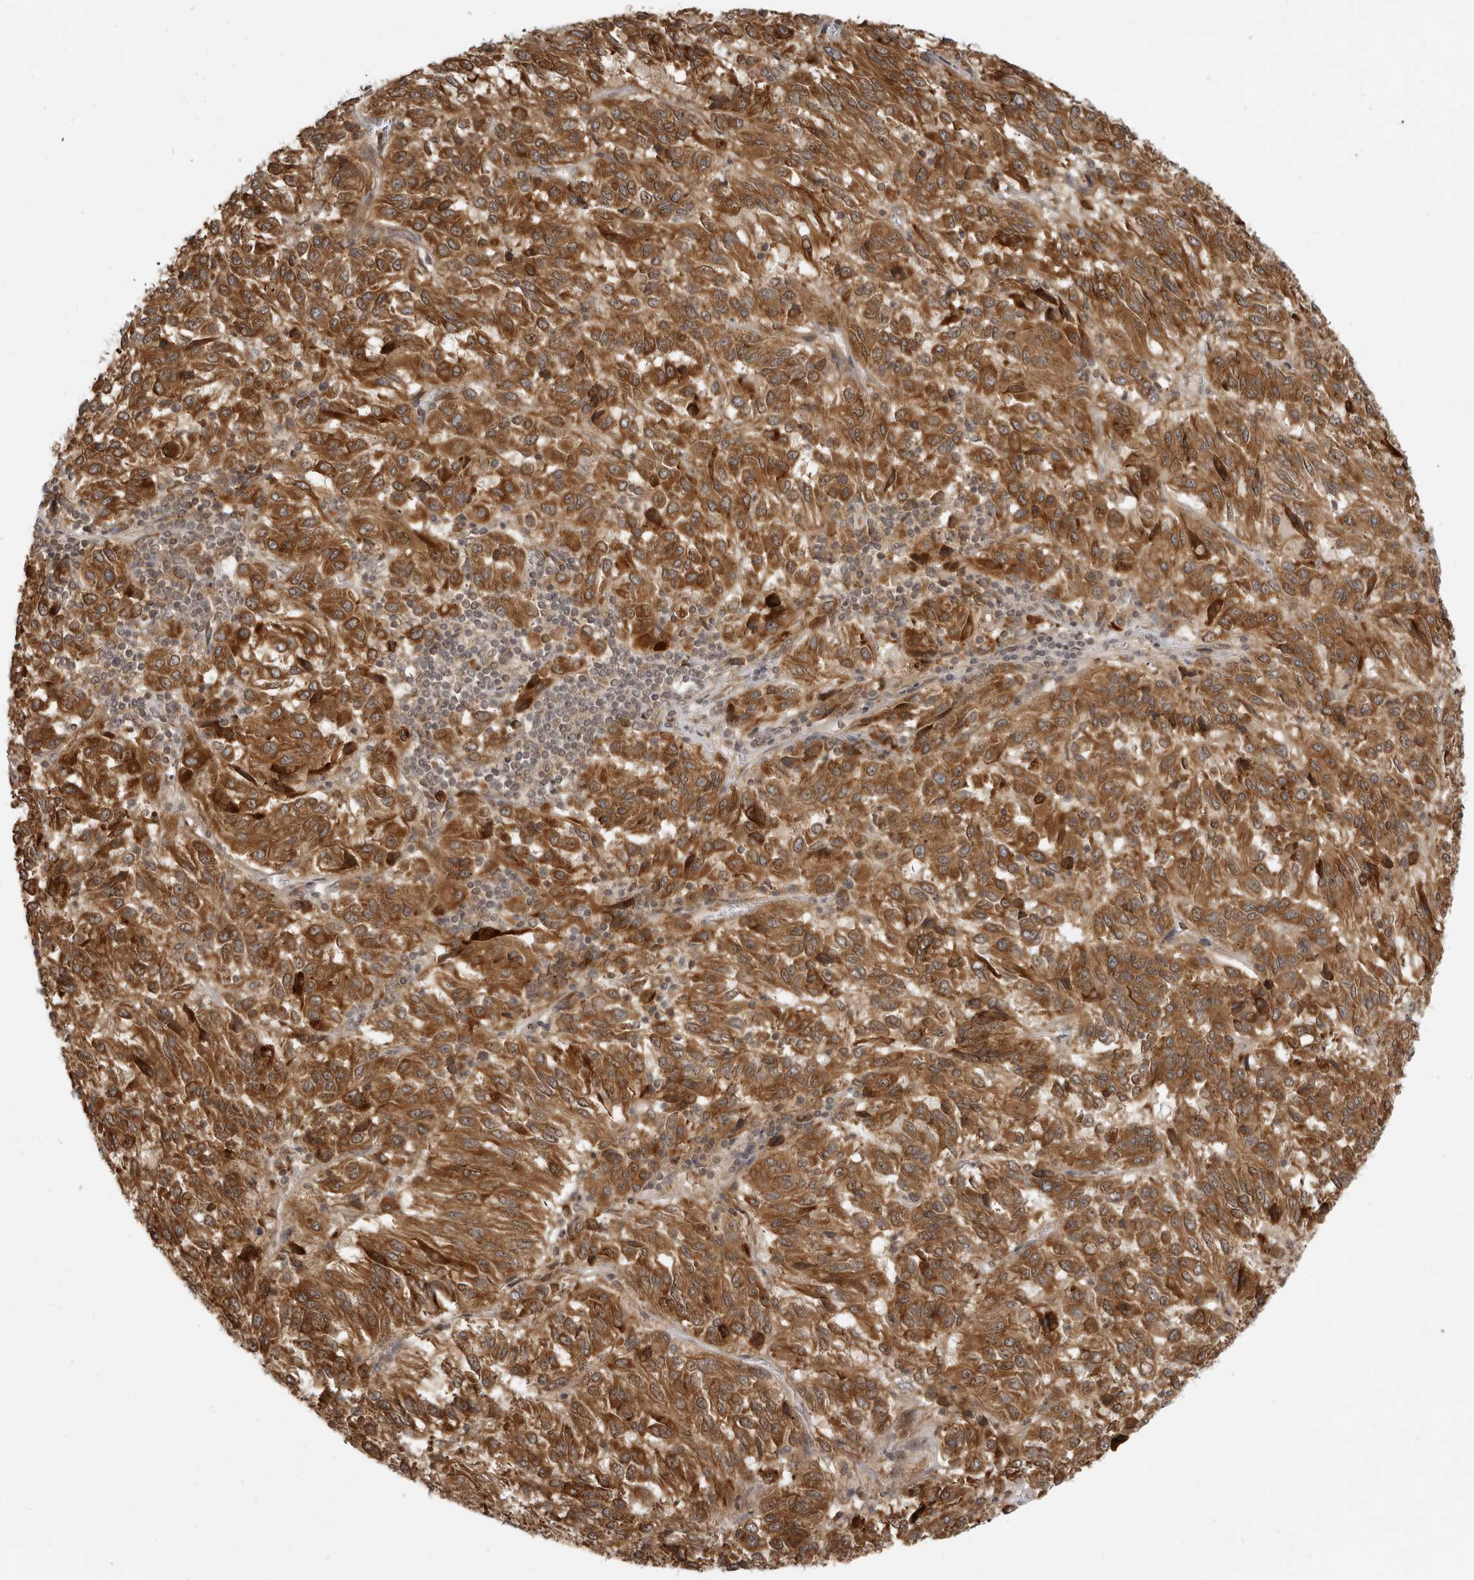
{"staining": {"intensity": "moderate", "quantity": ">75%", "location": "cytoplasmic/membranous"}, "tissue": "melanoma", "cell_type": "Tumor cells", "image_type": "cancer", "snomed": [{"axis": "morphology", "description": "Malignant melanoma, Metastatic site"}, {"axis": "topography", "description": "Lung"}], "caption": "Protein staining of melanoma tissue exhibits moderate cytoplasmic/membranous positivity in about >75% of tumor cells. (IHC, brightfield microscopy, high magnification).", "gene": "PRRC2A", "patient": {"sex": "male", "age": 64}}